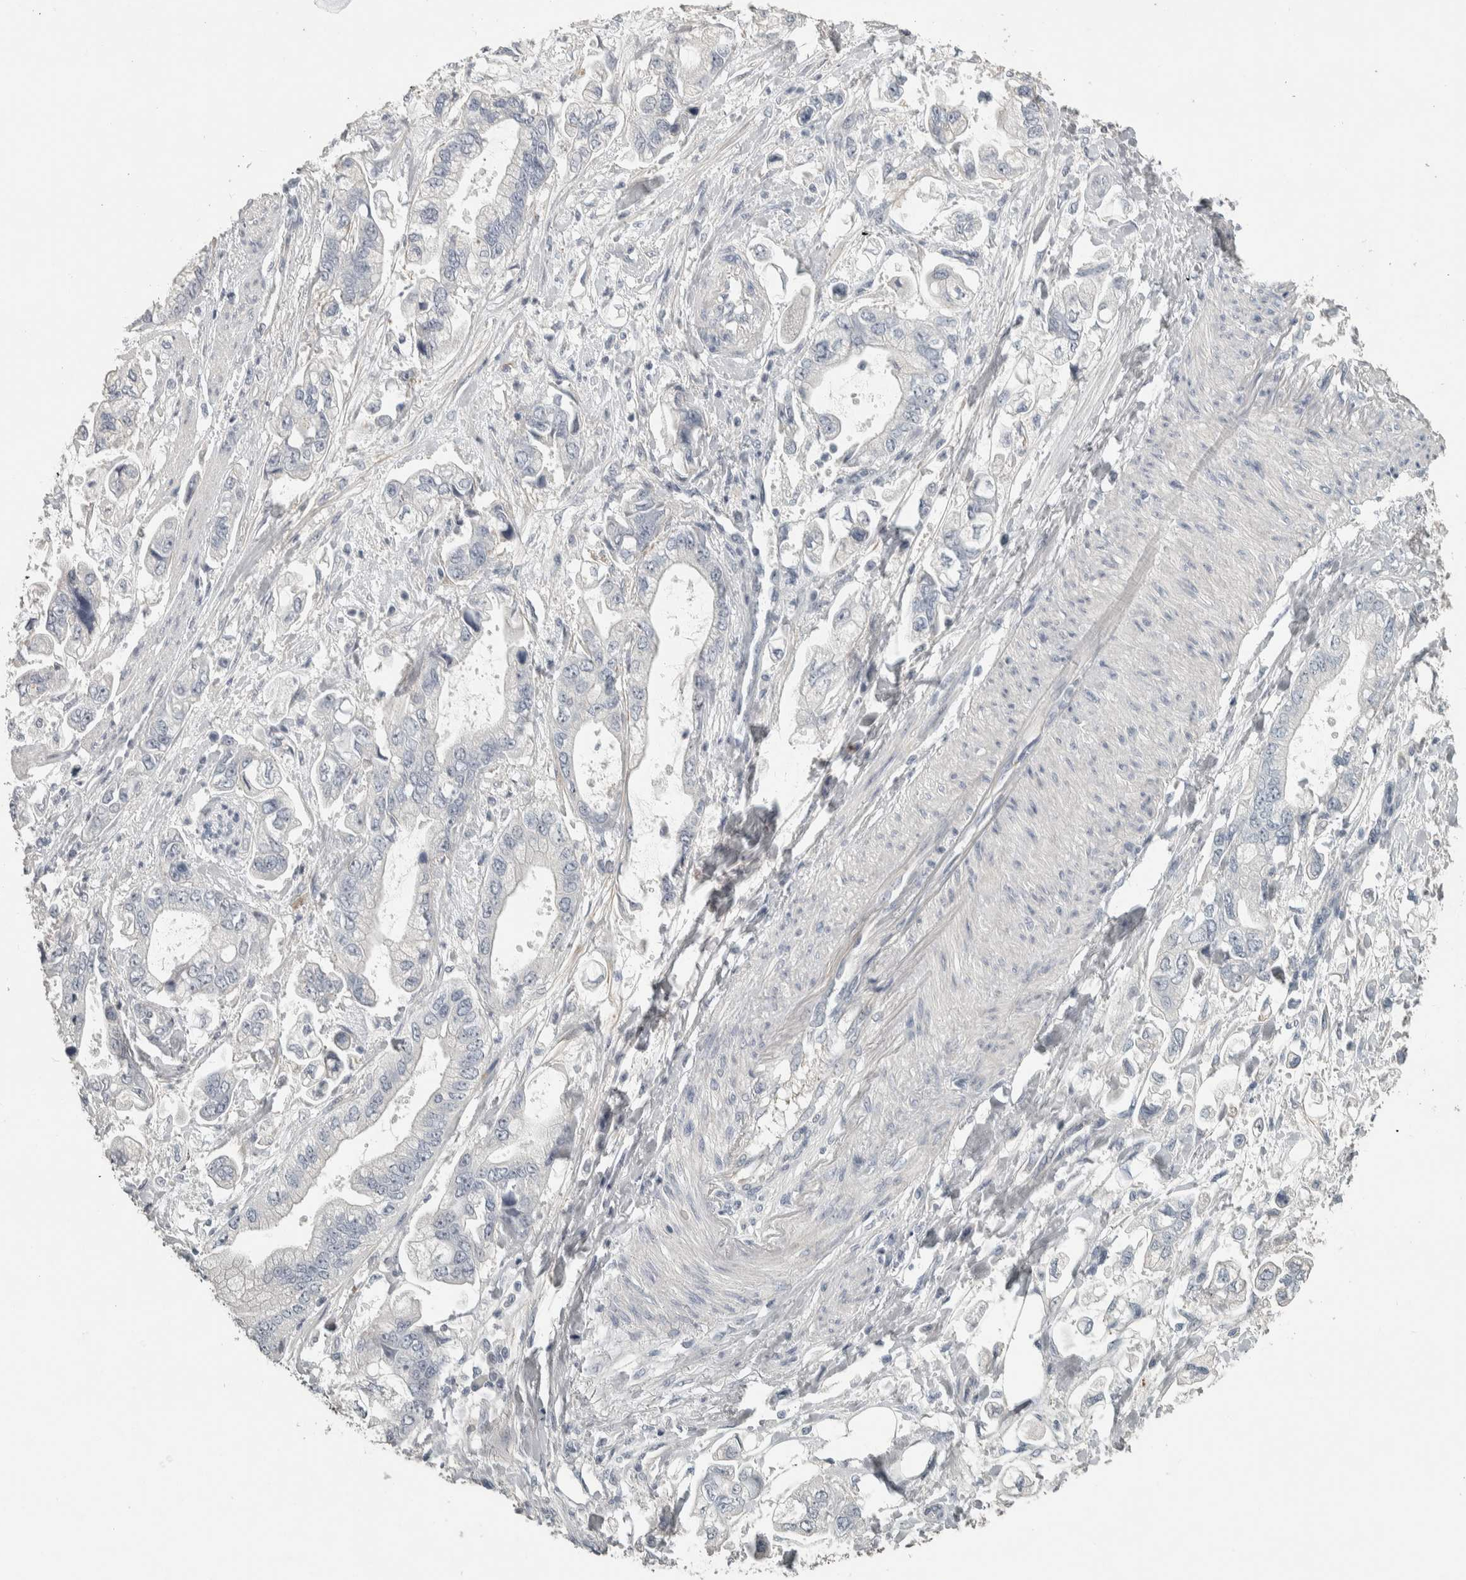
{"staining": {"intensity": "negative", "quantity": "none", "location": "none"}, "tissue": "stomach cancer", "cell_type": "Tumor cells", "image_type": "cancer", "snomed": [{"axis": "morphology", "description": "Normal tissue, NOS"}, {"axis": "morphology", "description": "Adenocarcinoma, NOS"}, {"axis": "topography", "description": "Stomach"}], "caption": "Protein analysis of stomach cancer (adenocarcinoma) demonstrates no significant staining in tumor cells.", "gene": "DCAF10", "patient": {"sex": "male", "age": 62}}